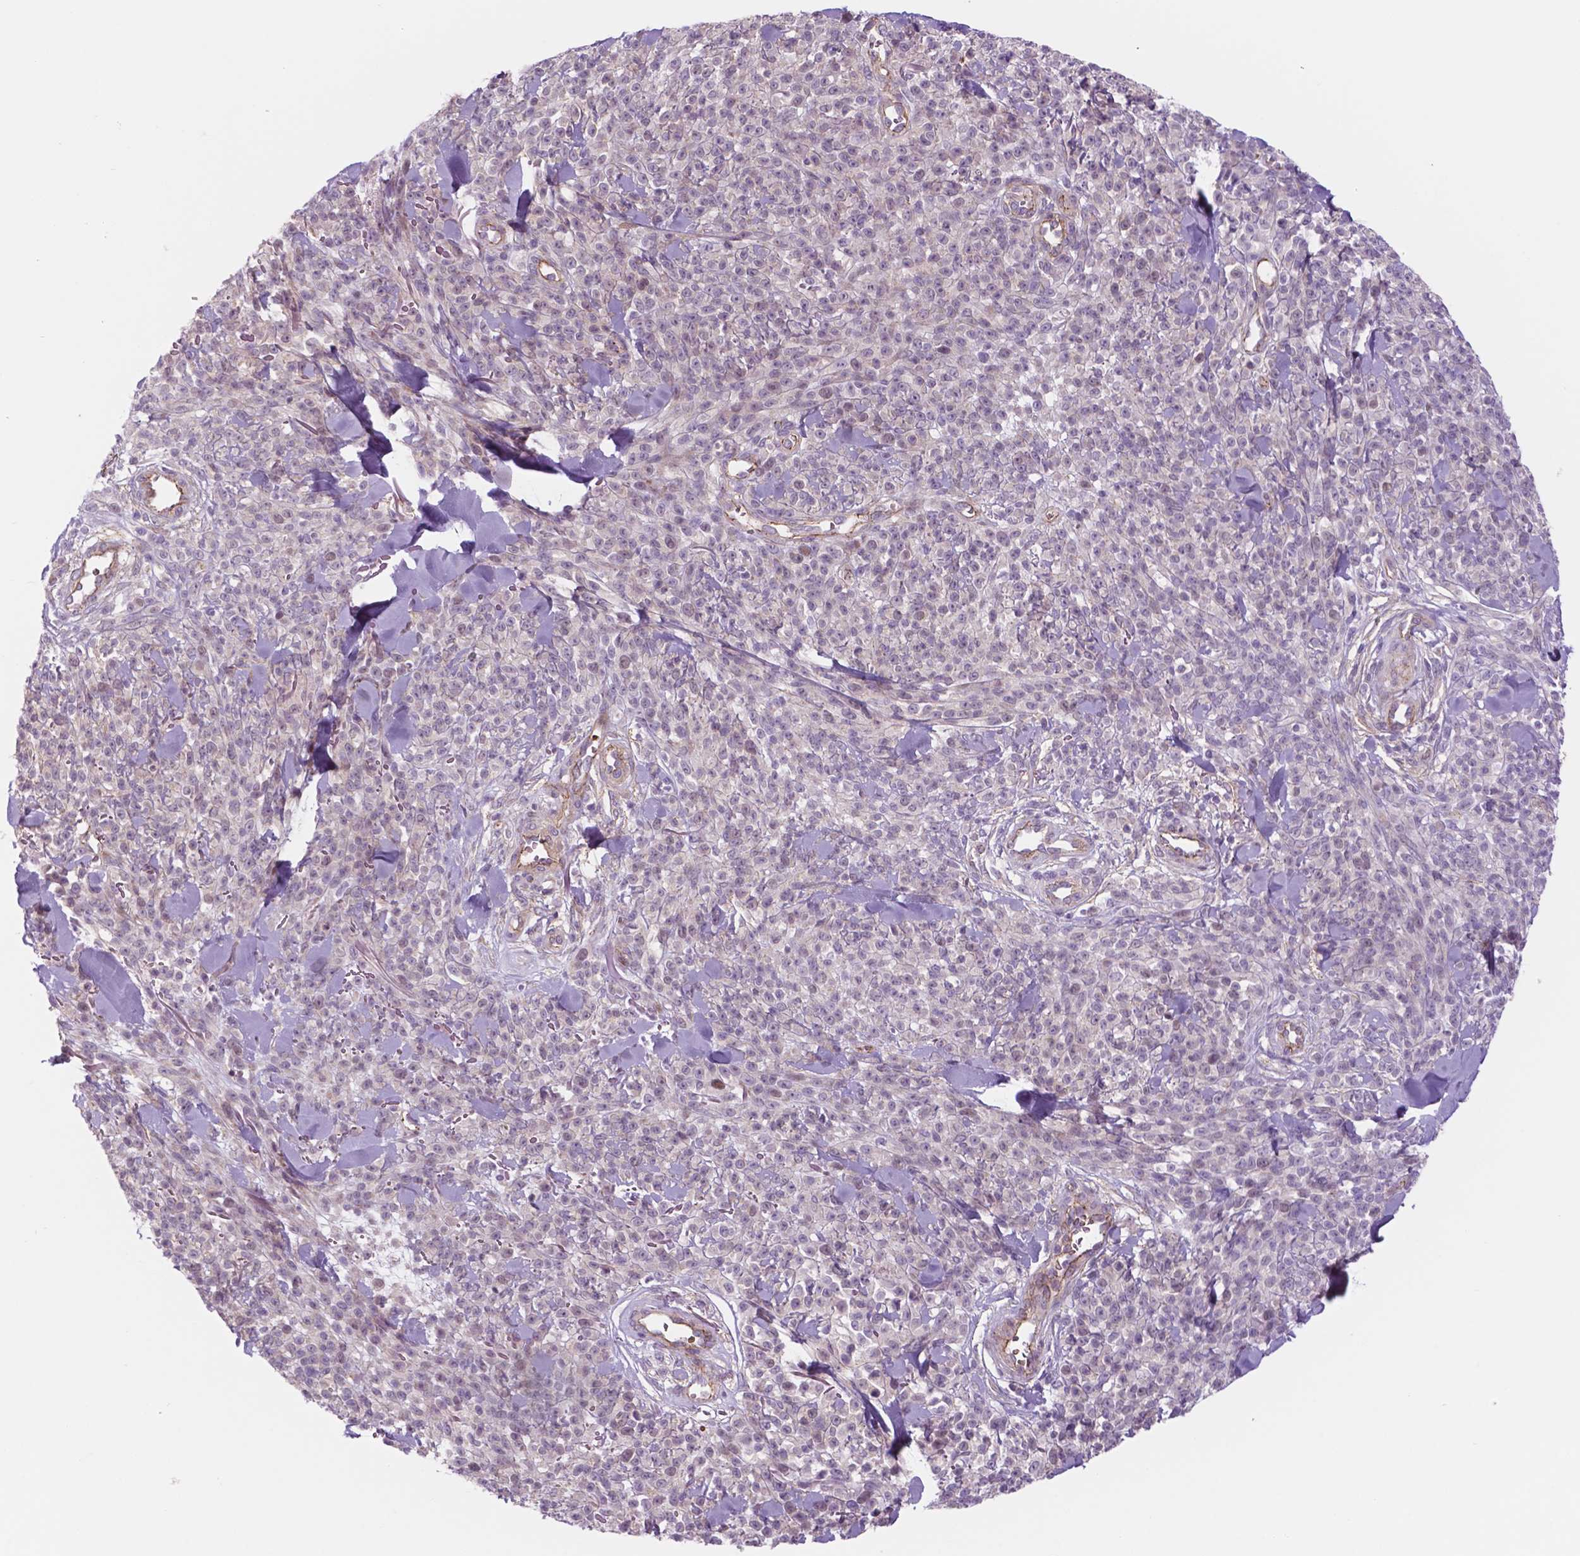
{"staining": {"intensity": "negative", "quantity": "none", "location": "none"}, "tissue": "melanoma", "cell_type": "Tumor cells", "image_type": "cancer", "snomed": [{"axis": "morphology", "description": "Malignant melanoma, NOS"}, {"axis": "topography", "description": "Skin"}, {"axis": "topography", "description": "Skin of trunk"}], "caption": "This is an IHC image of human melanoma. There is no staining in tumor cells.", "gene": "RND3", "patient": {"sex": "male", "age": 74}}